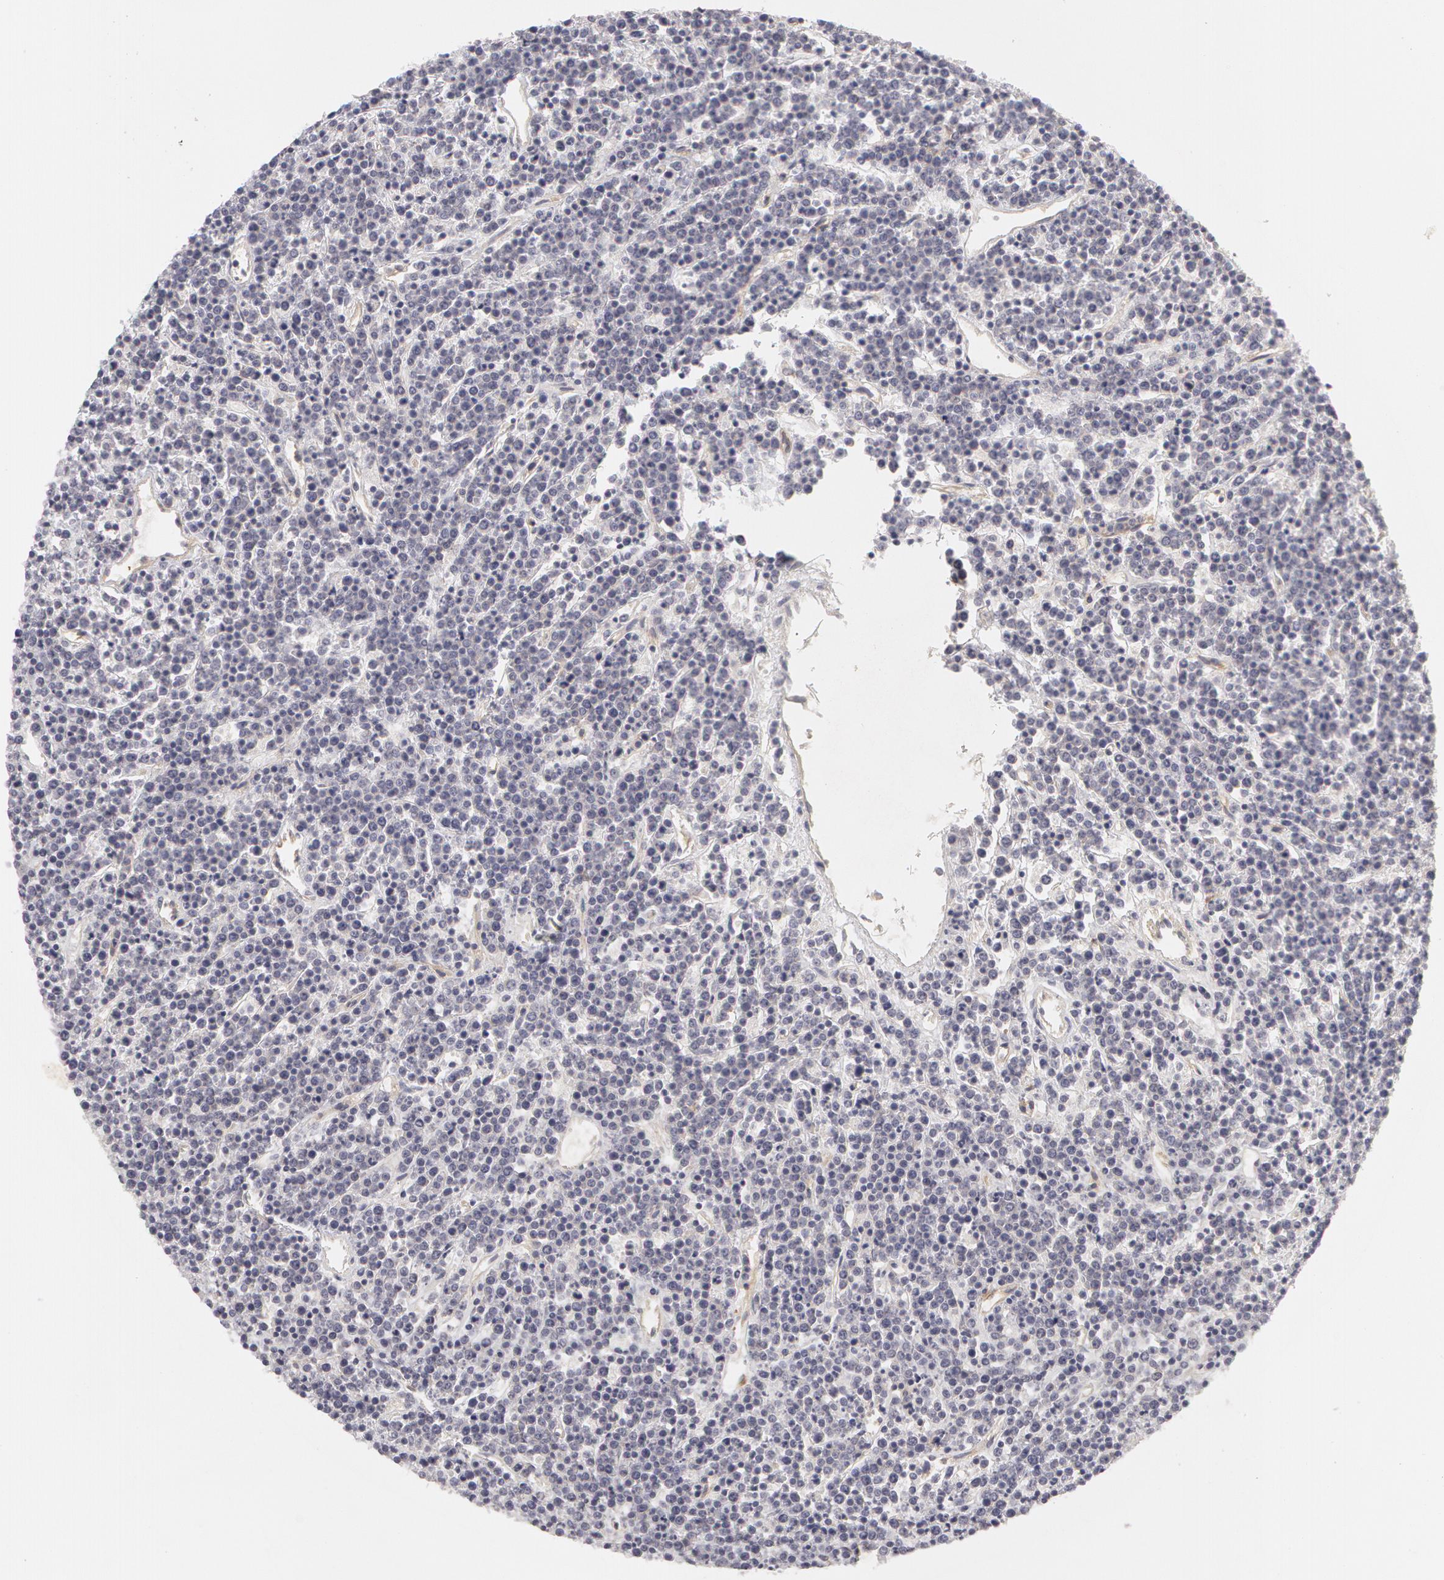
{"staining": {"intensity": "negative", "quantity": "none", "location": "none"}, "tissue": "lymphoma", "cell_type": "Tumor cells", "image_type": "cancer", "snomed": [{"axis": "morphology", "description": "Malignant lymphoma, non-Hodgkin's type, High grade"}, {"axis": "topography", "description": "Ovary"}], "caption": "Lymphoma was stained to show a protein in brown. There is no significant staining in tumor cells. The staining is performed using DAB brown chromogen with nuclei counter-stained in using hematoxylin.", "gene": "ABCB1", "patient": {"sex": "female", "age": 56}}